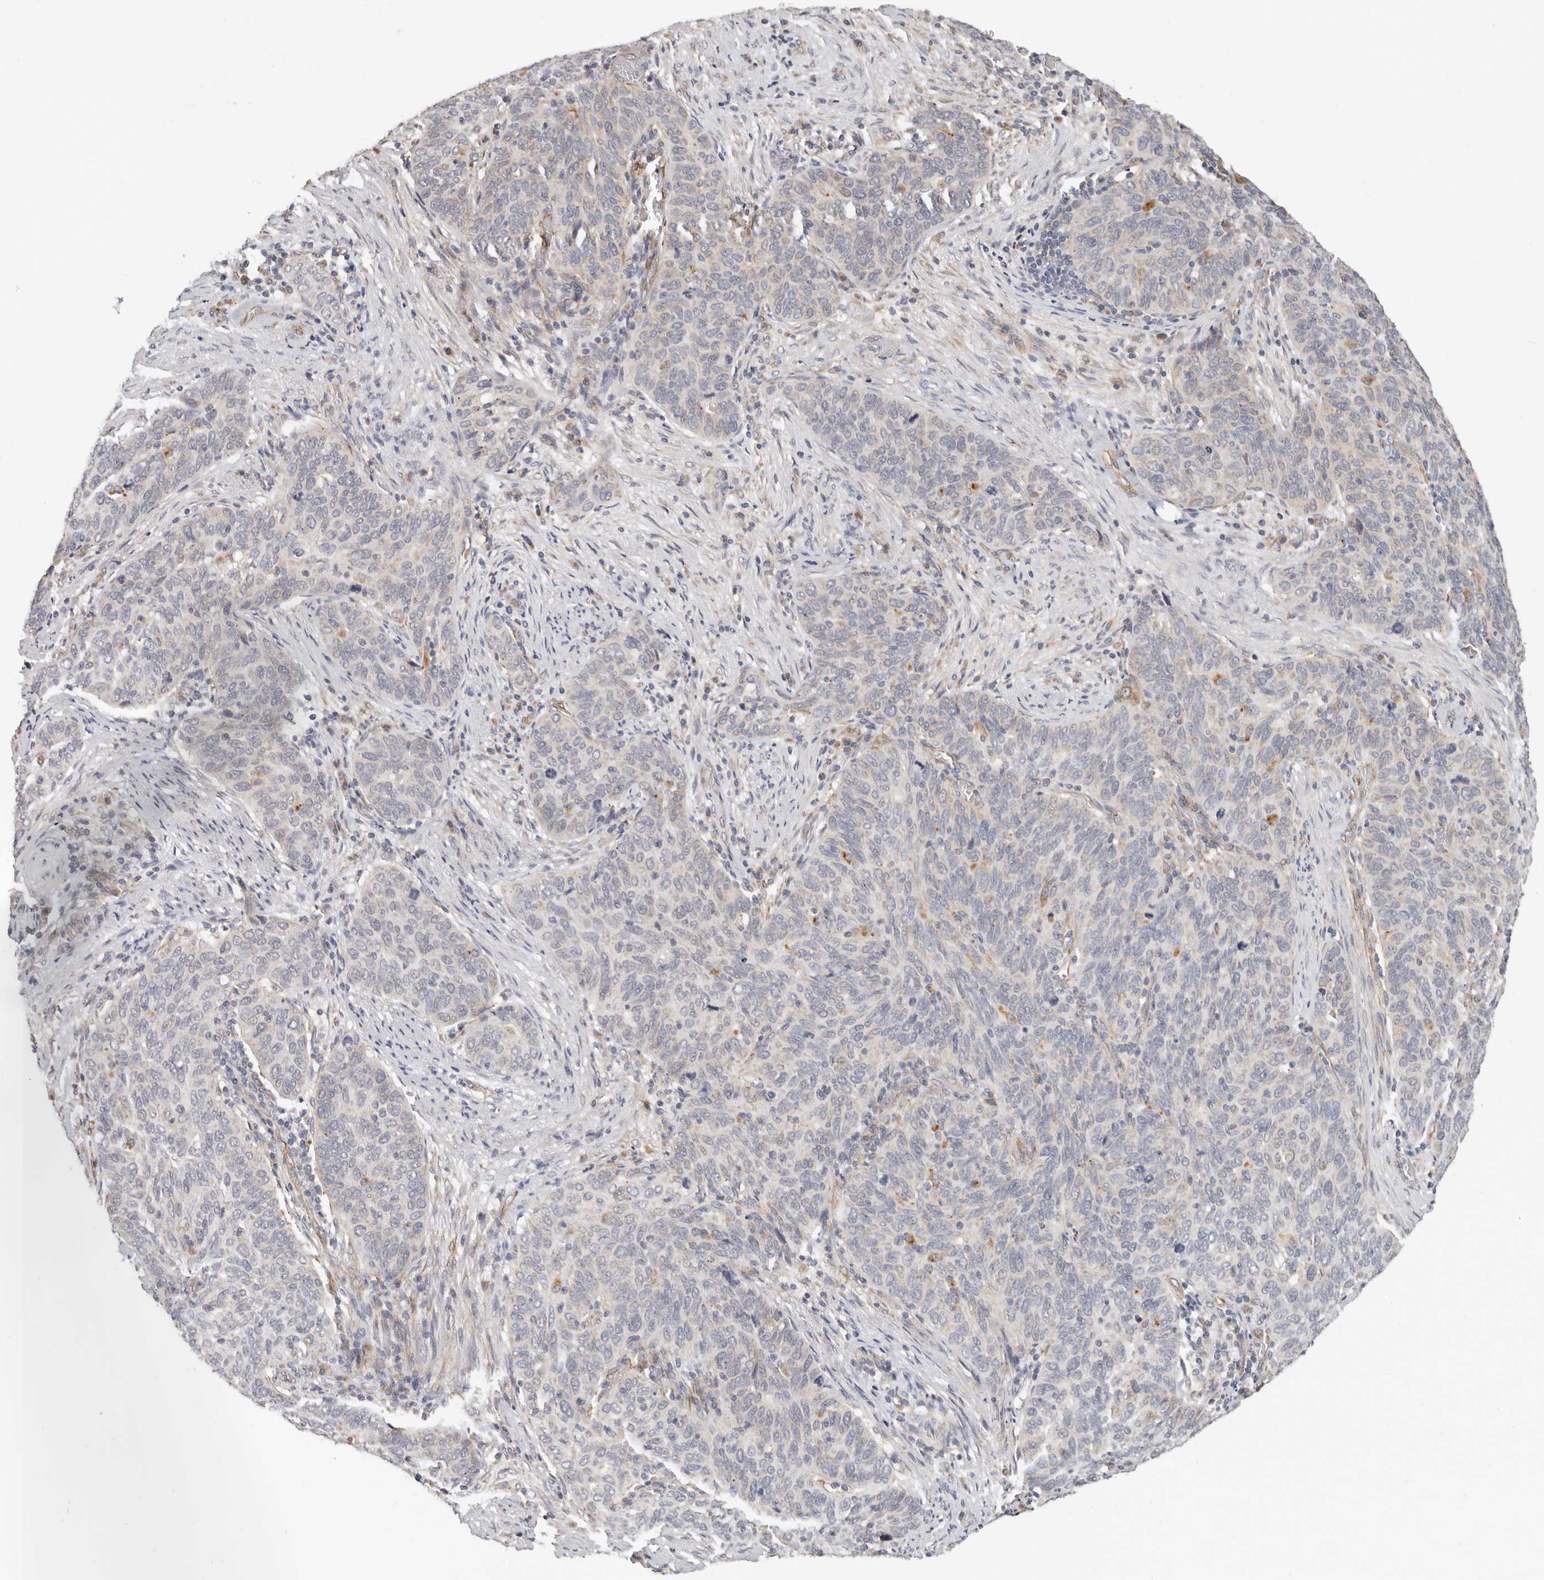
{"staining": {"intensity": "negative", "quantity": "none", "location": "none"}, "tissue": "cervical cancer", "cell_type": "Tumor cells", "image_type": "cancer", "snomed": [{"axis": "morphology", "description": "Squamous cell carcinoma, NOS"}, {"axis": "topography", "description": "Cervix"}], "caption": "Protein analysis of cervical squamous cell carcinoma shows no significant staining in tumor cells. (DAB (3,3'-diaminobenzidine) immunohistochemistry, high magnification).", "gene": "SPRING1", "patient": {"sex": "female", "age": 60}}